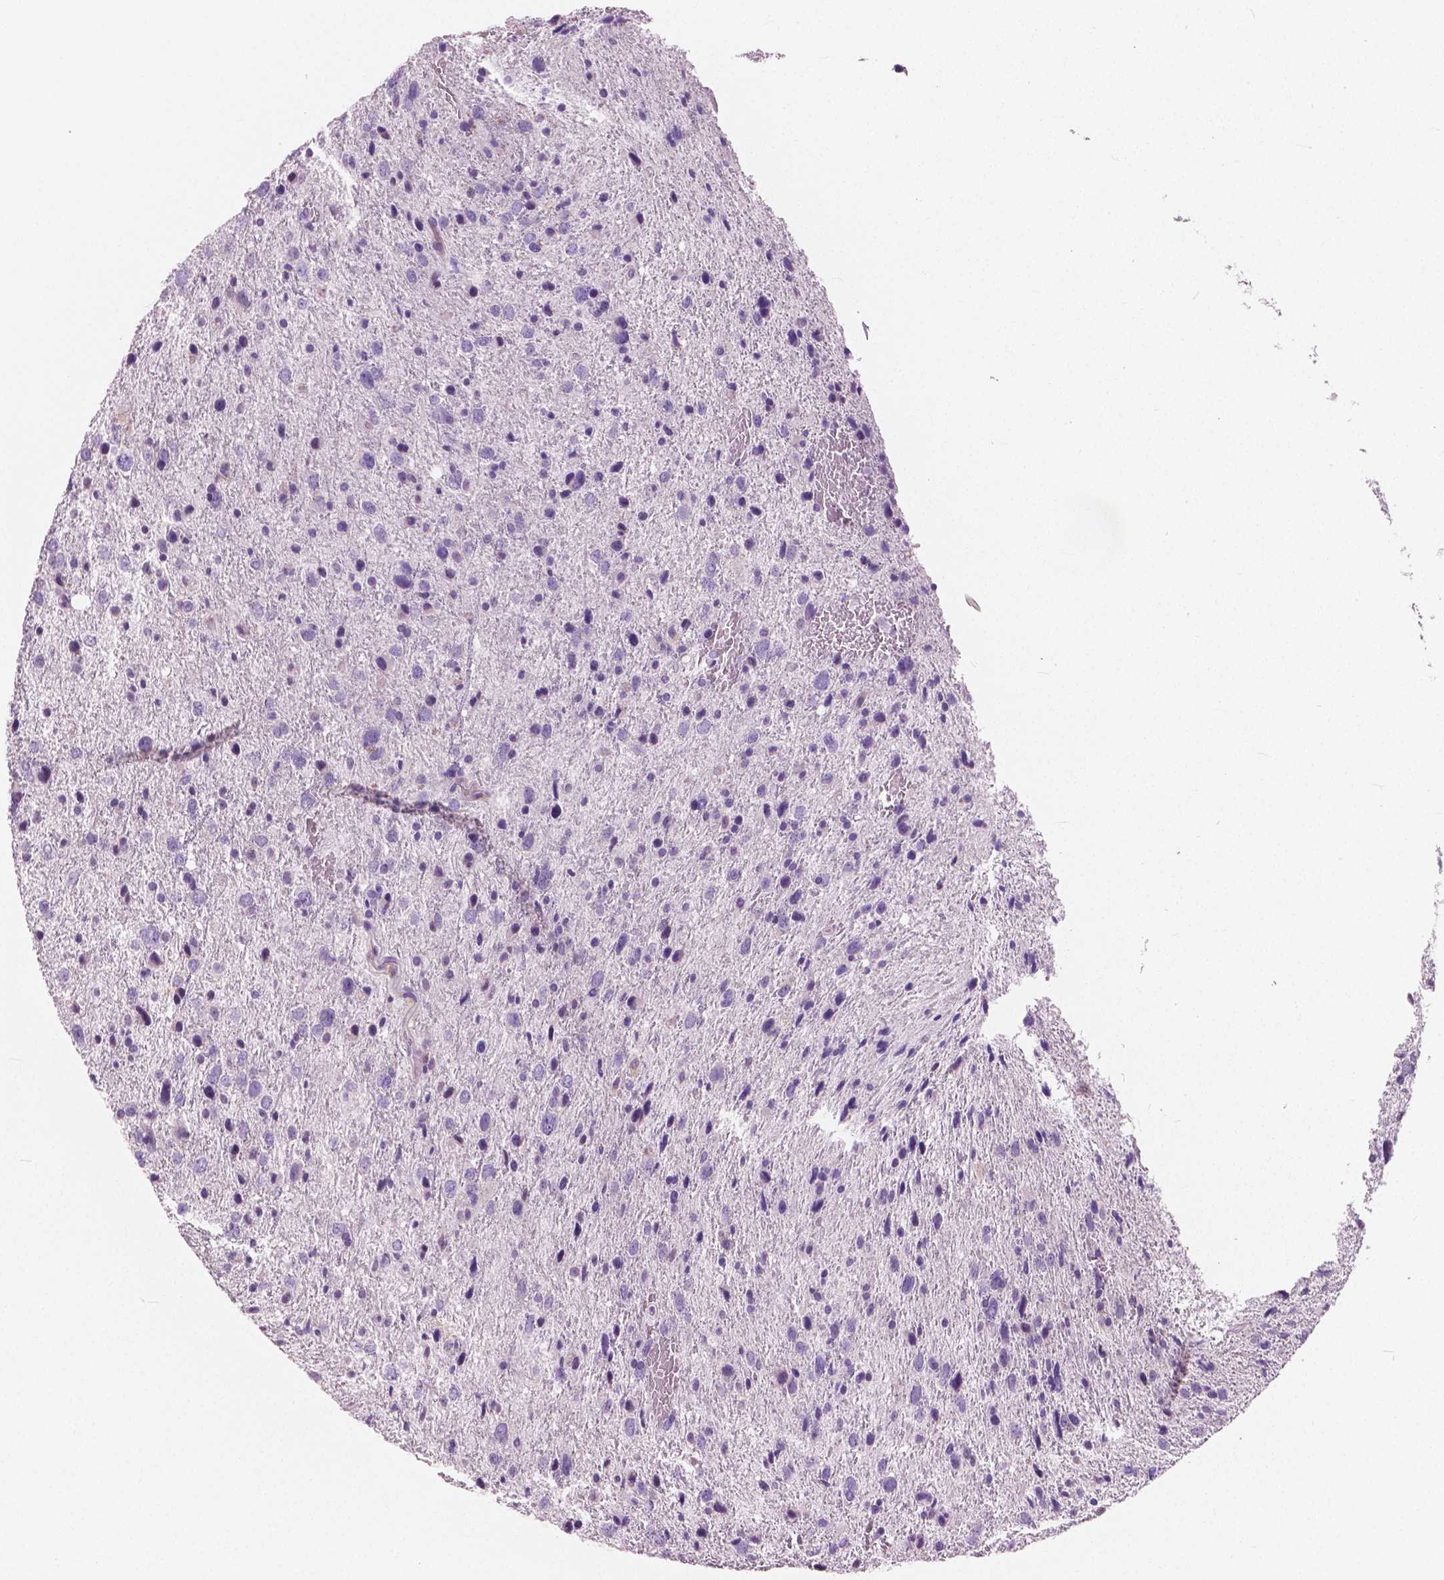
{"staining": {"intensity": "negative", "quantity": "none", "location": "none"}, "tissue": "glioma", "cell_type": "Tumor cells", "image_type": "cancer", "snomed": [{"axis": "morphology", "description": "Glioma, malignant, Low grade"}, {"axis": "topography", "description": "Brain"}], "caption": "This is a micrograph of immunohistochemistry (IHC) staining of low-grade glioma (malignant), which shows no staining in tumor cells.", "gene": "GALM", "patient": {"sex": "female", "age": 55}}